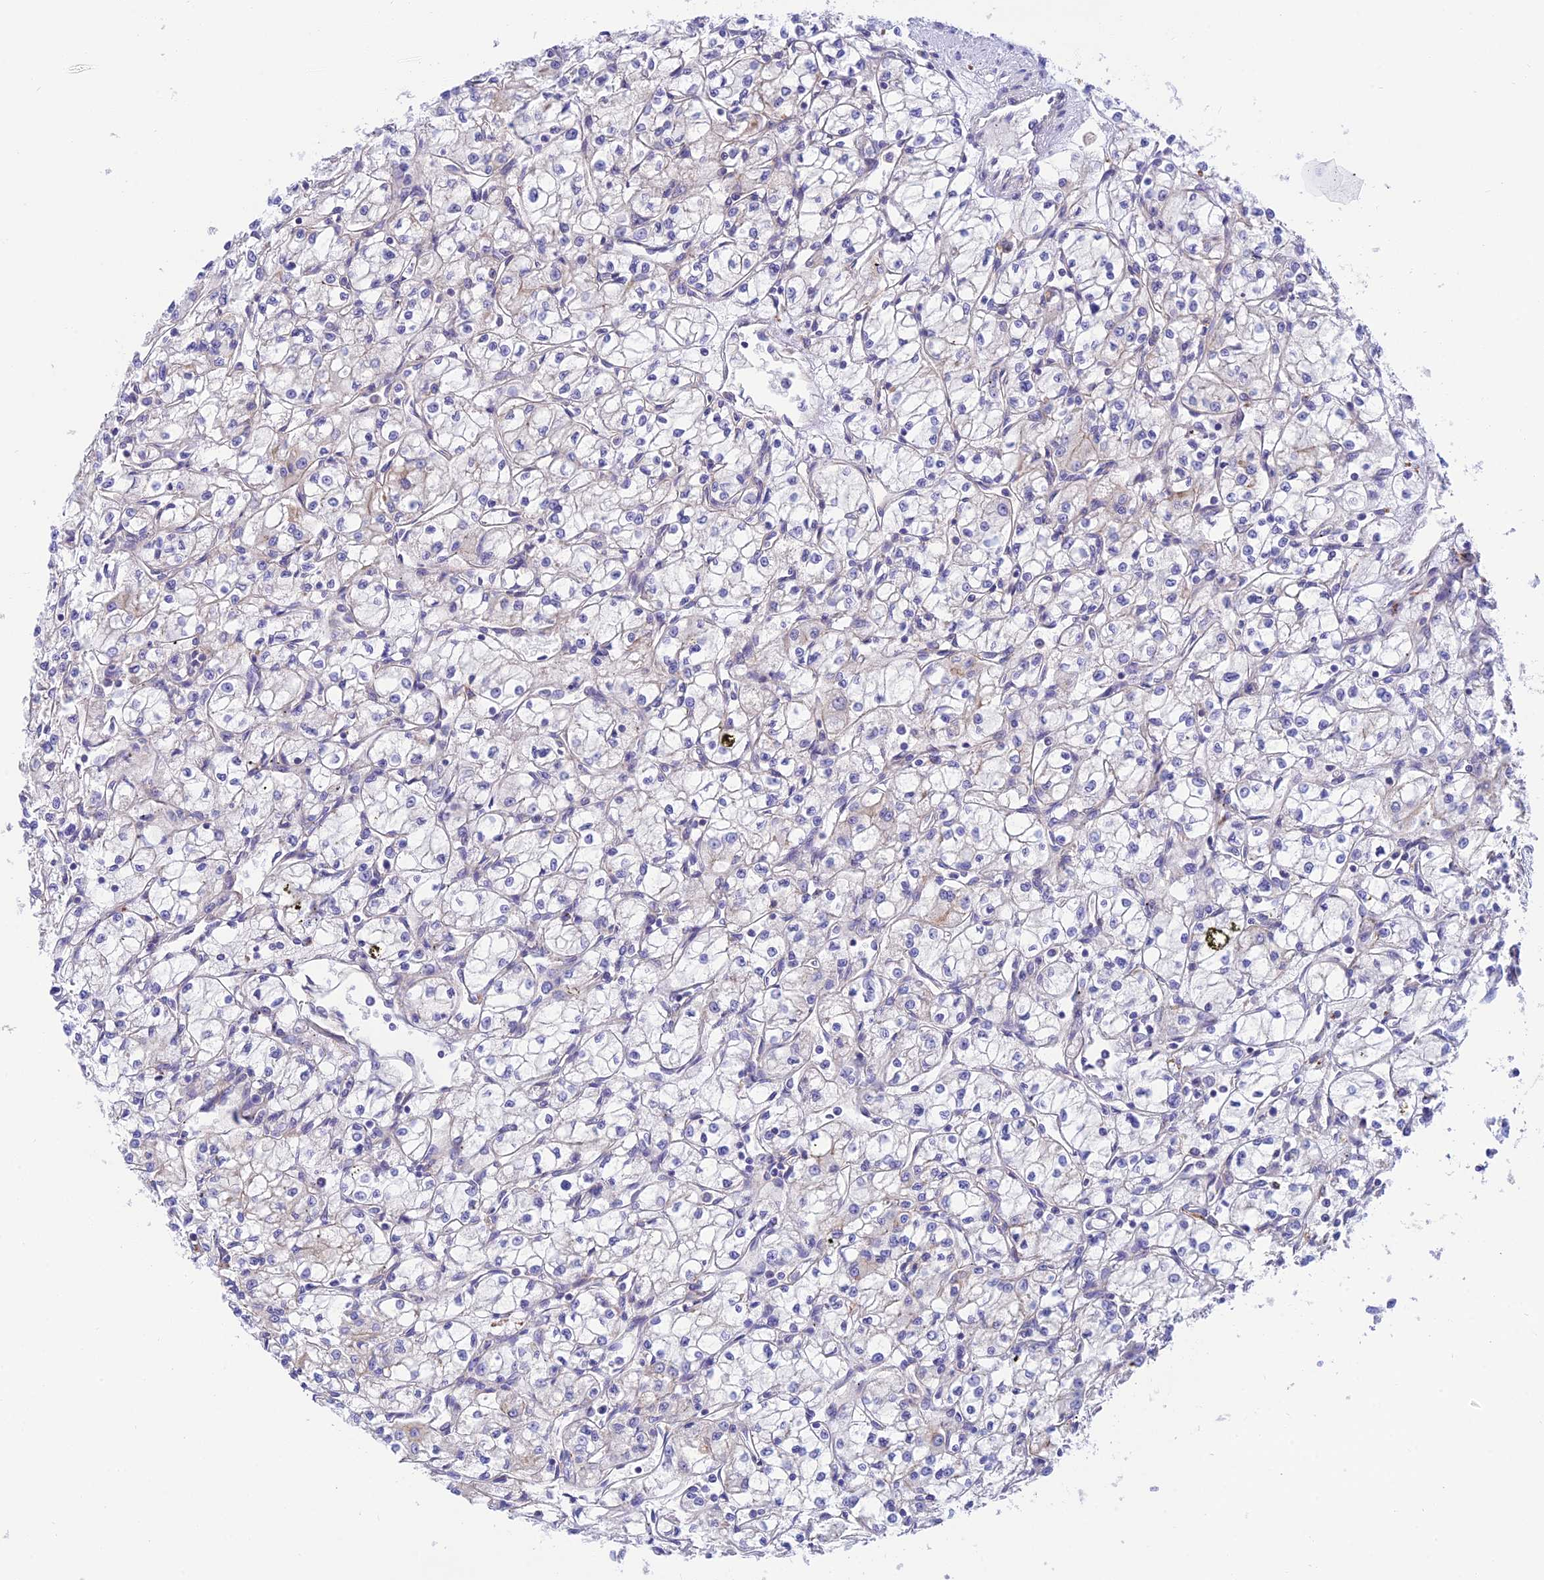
{"staining": {"intensity": "negative", "quantity": "none", "location": "none"}, "tissue": "renal cancer", "cell_type": "Tumor cells", "image_type": "cancer", "snomed": [{"axis": "morphology", "description": "Adenocarcinoma, NOS"}, {"axis": "topography", "description": "Kidney"}], "caption": "Immunohistochemistry photomicrograph of neoplastic tissue: human renal adenocarcinoma stained with DAB (3,3'-diaminobenzidine) demonstrates no significant protein staining in tumor cells.", "gene": "CCDC157", "patient": {"sex": "male", "age": 59}}